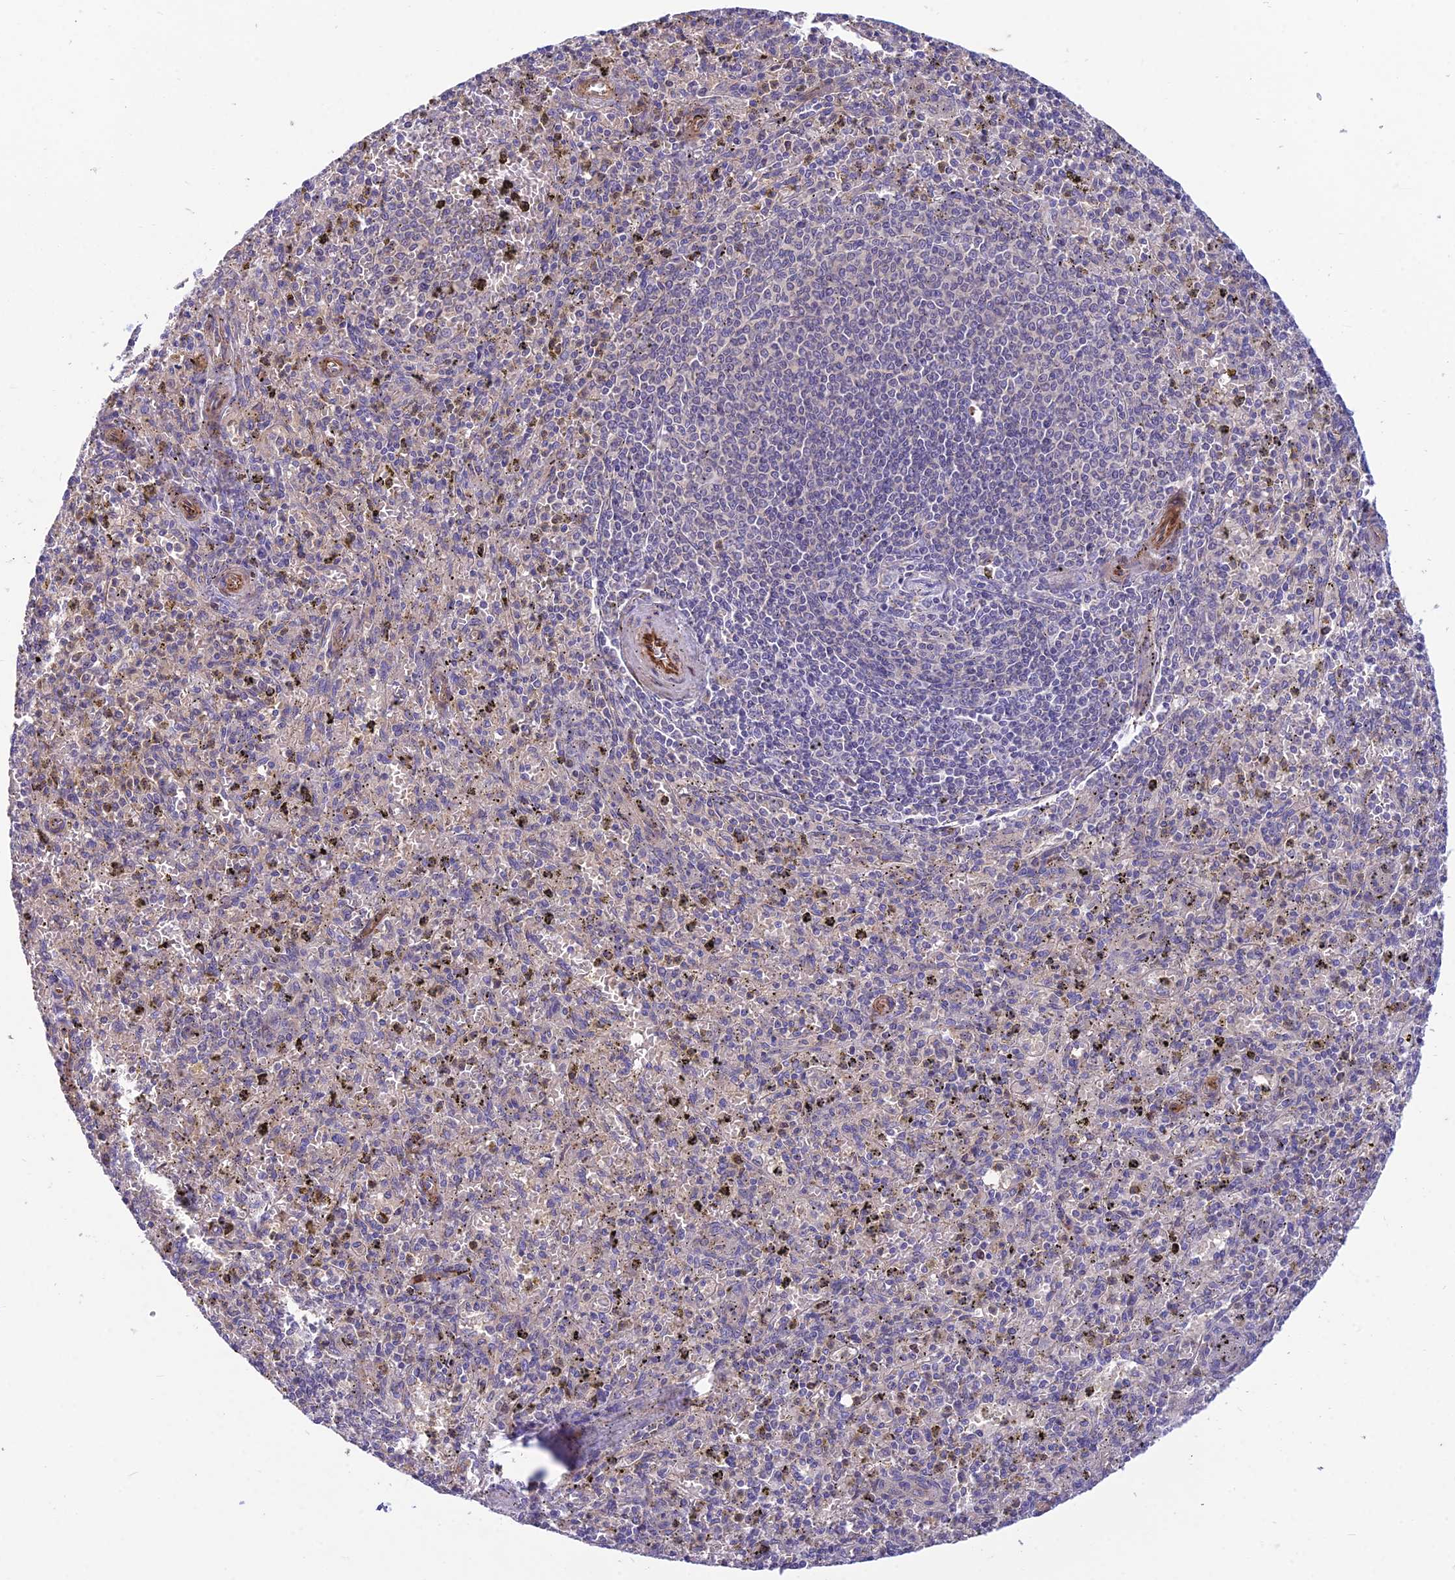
{"staining": {"intensity": "negative", "quantity": "none", "location": "none"}, "tissue": "spleen", "cell_type": "Cells in red pulp", "image_type": "normal", "snomed": [{"axis": "morphology", "description": "Normal tissue, NOS"}, {"axis": "topography", "description": "Spleen"}], "caption": "IHC photomicrograph of unremarkable spleen: human spleen stained with DAB exhibits no significant protein expression in cells in red pulp.", "gene": "DUS2", "patient": {"sex": "male", "age": 72}}